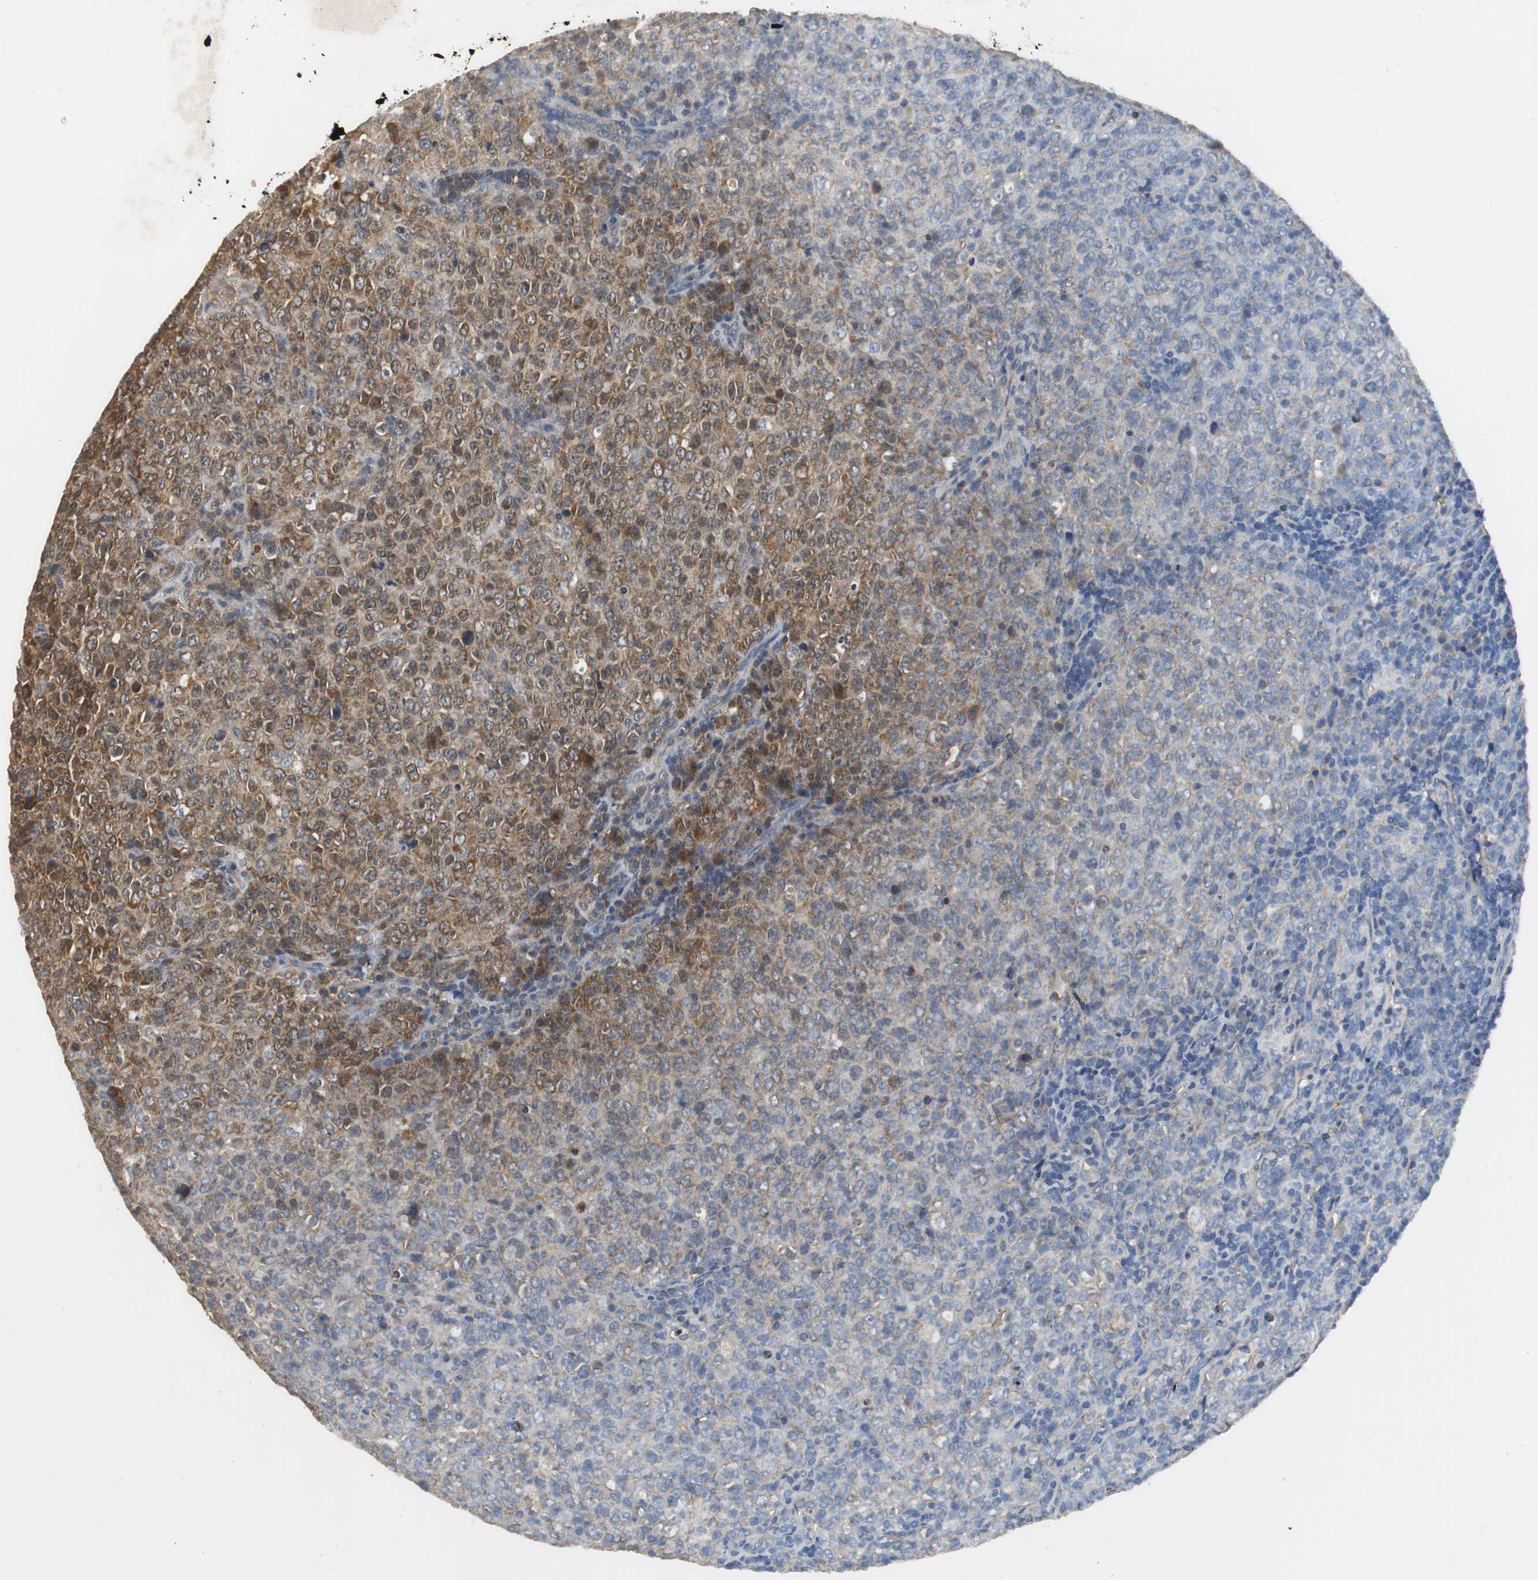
{"staining": {"intensity": "moderate", "quantity": ">75%", "location": "cytoplasmic/membranous"}, "tissue": "lymphoma", "cell_type": "Tumor cells", "image_type": "cancer", "snomed": [{"axis": "morphology", "description": "Malignant lymphoma, non-Hodgkin's type, High grade"}, {"axis": "topography", "description": "Tonsil"}], "caption": "Tumor cells reveal moderate cytoplasmic/membranous positivity in about >75% of cells in malignant lymphoma, non-Hodgkin's type (high-grade).", "gene": "VBP1", "patient": {"sex": "female", "age": 36}}